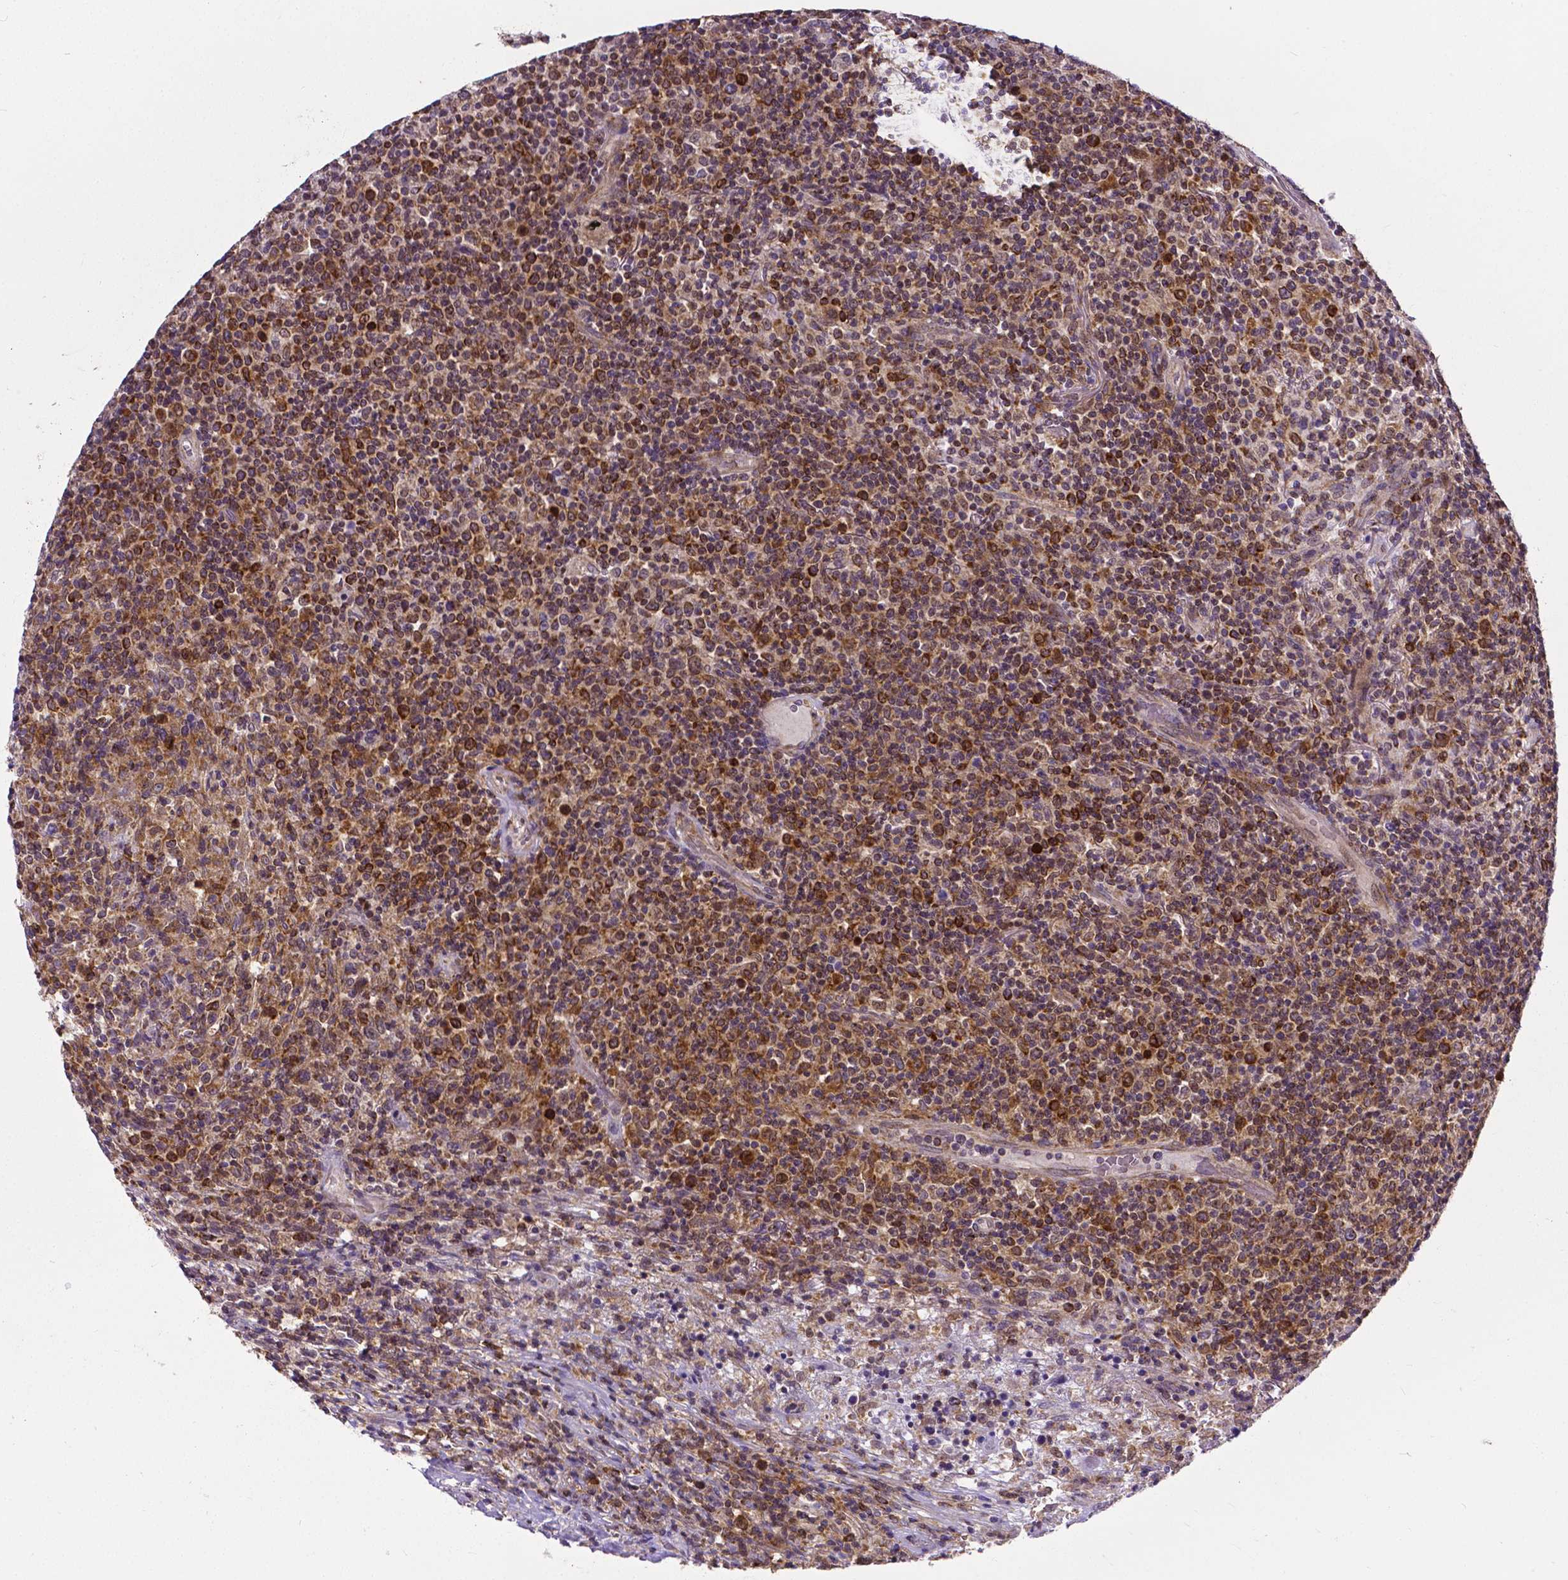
{"staining": {"intensity": "strong", "quantity": ">75%", "location": "cytoplasmic/membranous"}, "tissue": "lymphoma", "cell_type": "Tumor cells", "image_type": "cancer", "snomed": [{"axis": "morphology", "description": "Malignant lymphoma, non-Hodgkin's type, High grade"}, {"axis": "topography", "description": "Lung"}], "caption": "An IHC micrograph of tumor tissue is shown. Protein staining in brown highlights strong cytoplasmic/membranous positivity in high-grade malignant lymphoma, non-Hodgkin's type within tumor cells.", "gene": "MCL1", "patient": {"sex": "male", "age": 79}}